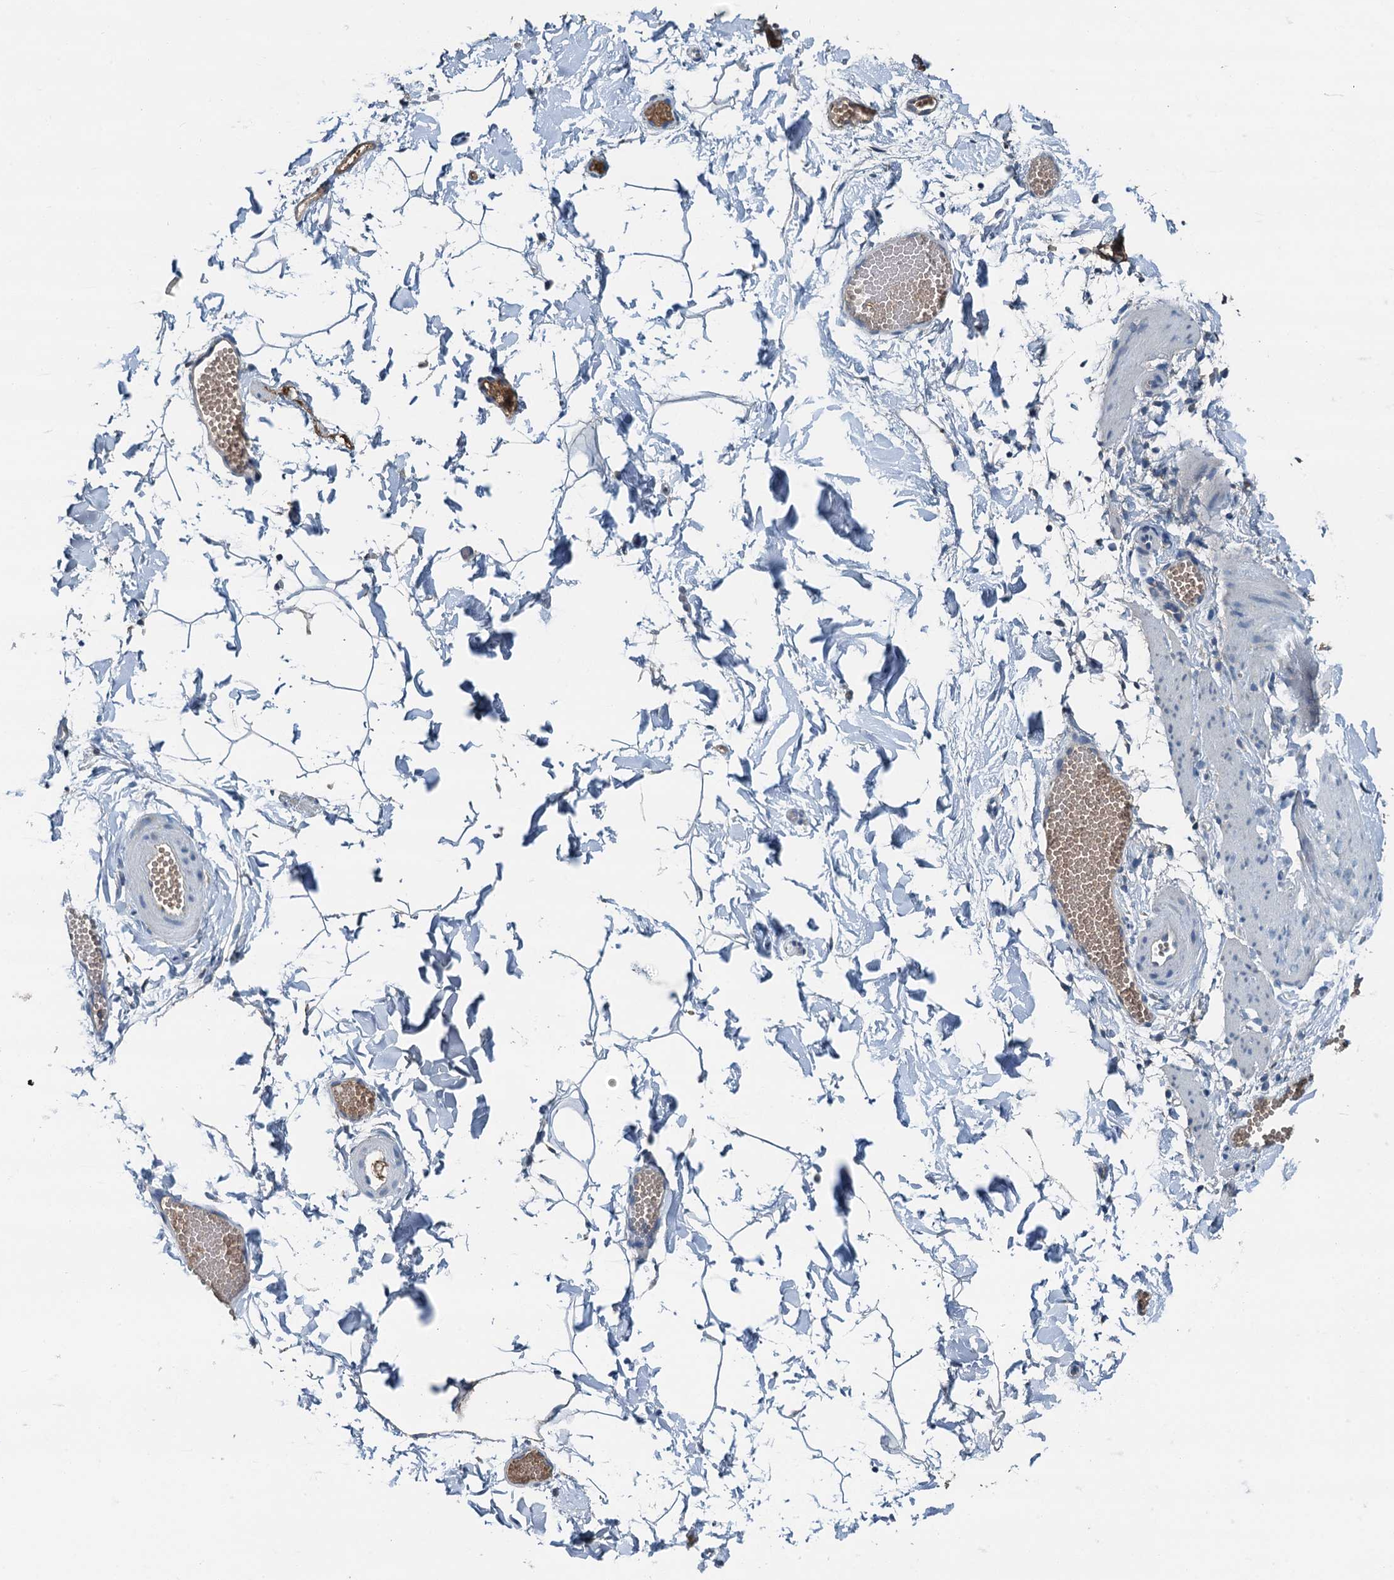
{"staining": {"intensity": "moderate", "quantity": "25%-75%", "location": "cytoplasmic/membranous"}, "tissue": "adipose tissue", "cell_type": "Adipocytes", "image_type": "normal", "snomed": [{"axis": "morphology", "description": "Normal tissue, NOS"}, {"axis": "topography", "description": "Gallbladder"}, {"axis": "topography", "description": "Peripheral nerve tissue"}], "caption": "Brown immunohistochemical staining in unremarkable human adipose tissue reveals moderate cytoplasmic/membranous staining in about 25%-75% of adipocytes.", "gene": "LSM14B", "patient": {"sex": "male", "age": 38}}